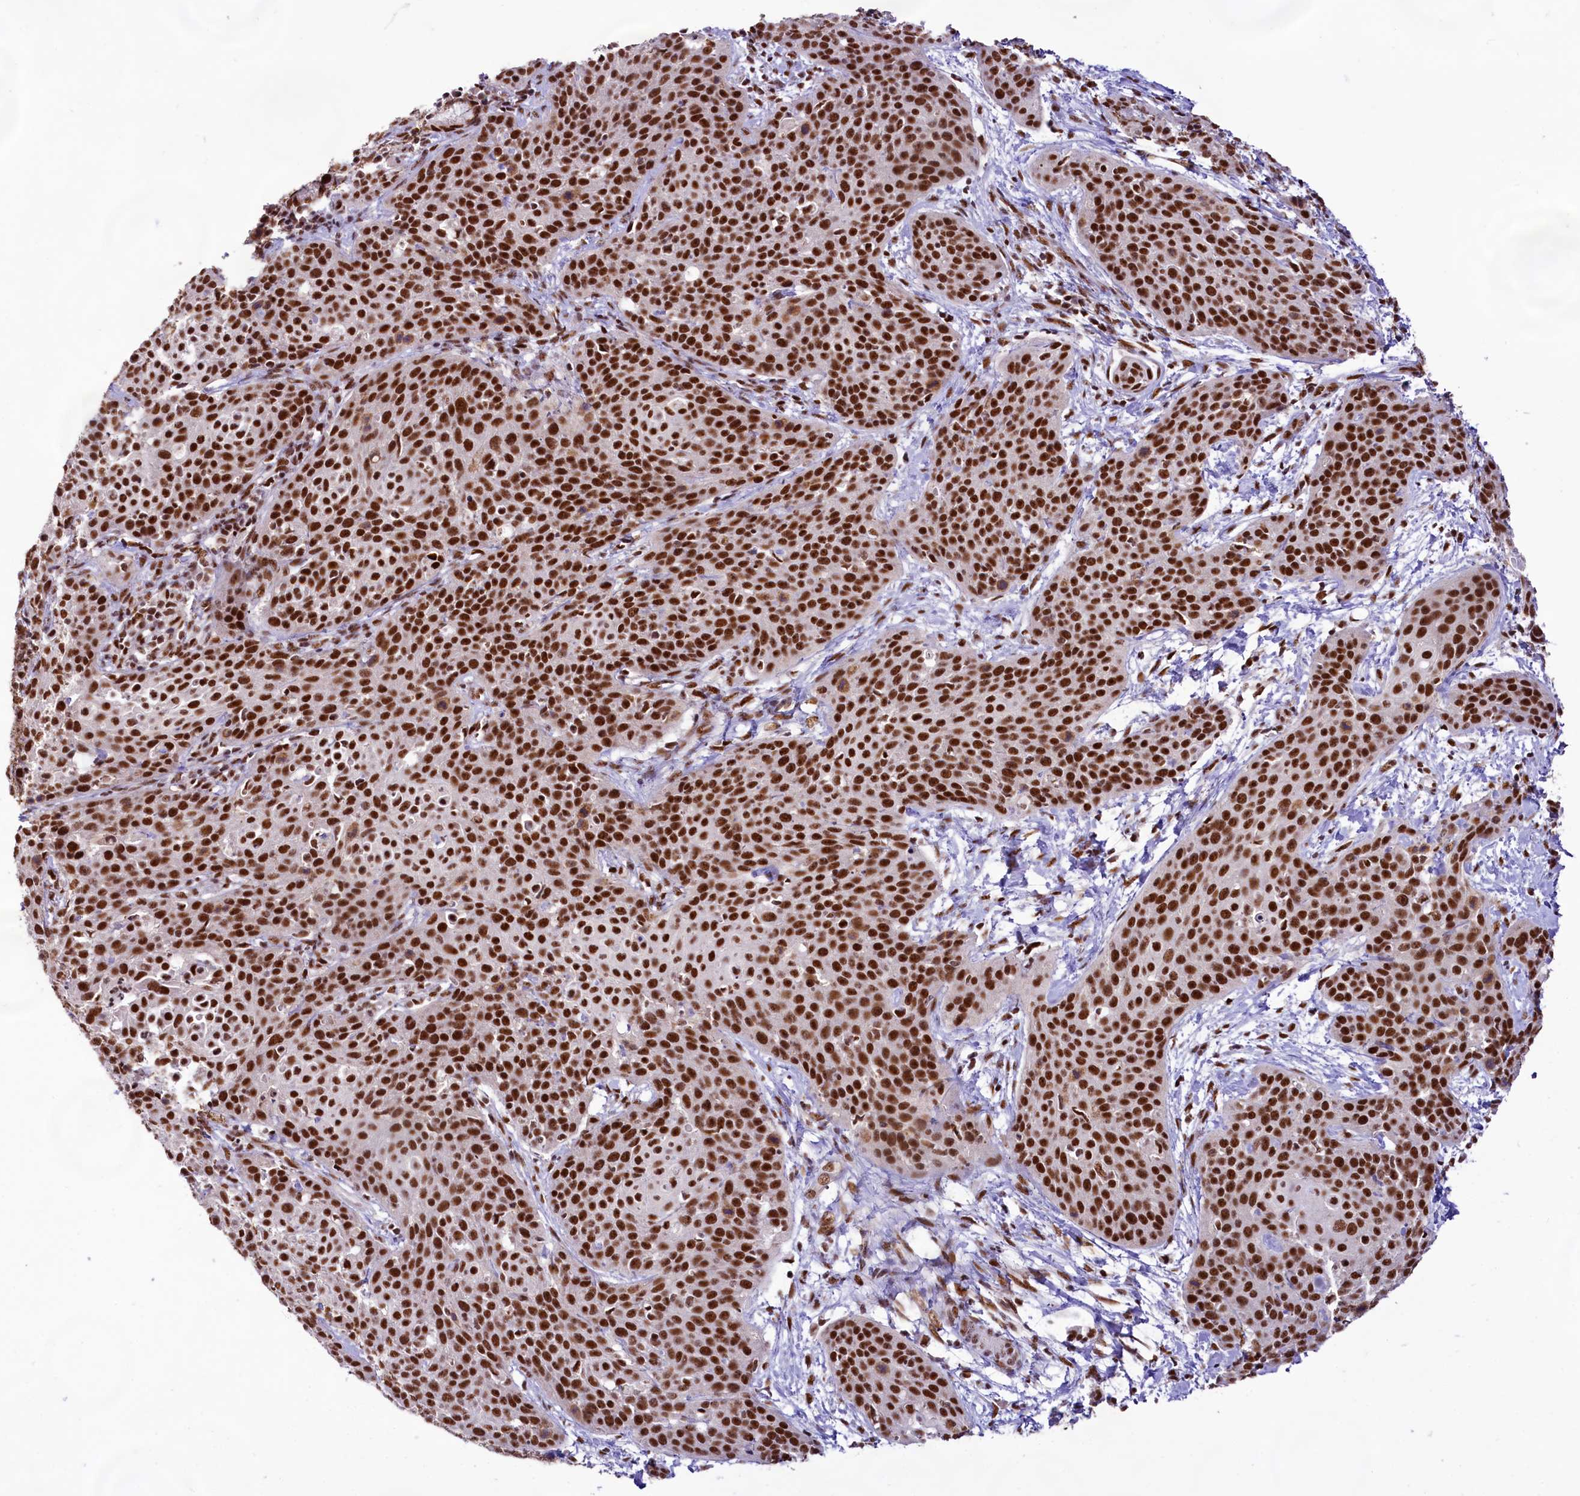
{"staining": {"intensity": "strong", "quantity": ">75%", "location": "nuclear"}, "tissue": "cervical cancer", "cell_type": "Tumor cells", "image_type": "cancer", "snomed": [{"axis": "morphology", "description": "Squamous cell carcinoma, NOS"}, {"axis": "topography", "description": "Cervix"}], "caption": "Protein staining of cervical squamous cell carcinoma tissue reveals strong nuclear staining in approximately >75% of tumor cells.", "gene": "HIRA", "patient": {"sex": "female", "age": 38}}